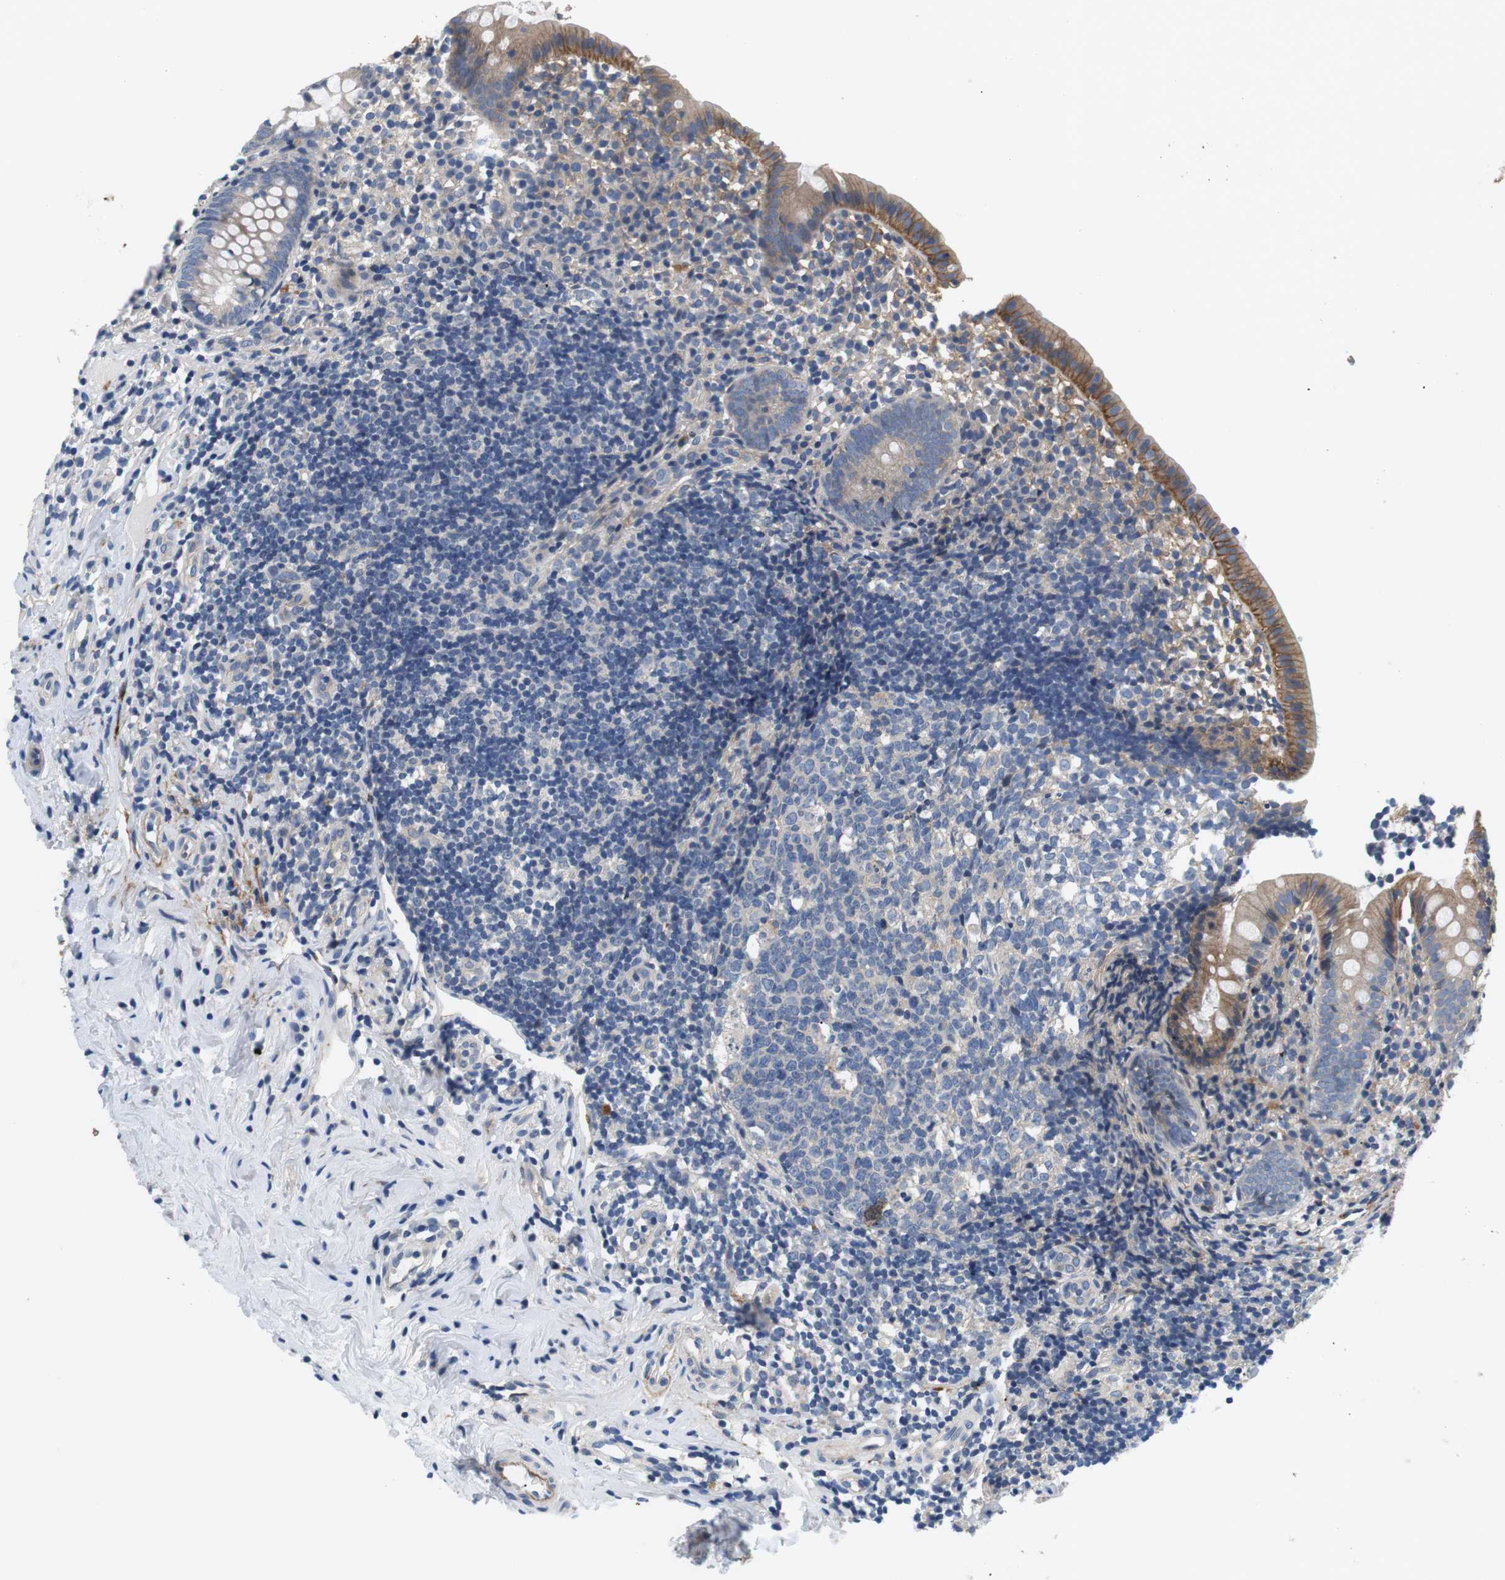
{"staining": {"intensity": "moderate", "quantity": "25%-75%", "location": "cytoplasmic/membranous"}, "tissue": "appendix", "cell_type": "Glandular cells", "image_type": "normal", "snomed": [{"axis": "morphology", "description": "Normal tissue, NOS"}, {"axis": "topography", "description": "Appendix"}], "caption": "Protein staining by IHC shows moderate cytoplasmic/membranous positivity in approximately 25%-75% of glandular cells in normal appendix.", "gene": "SLC30A1", "patient": {"sex": "female", "age": 20}}